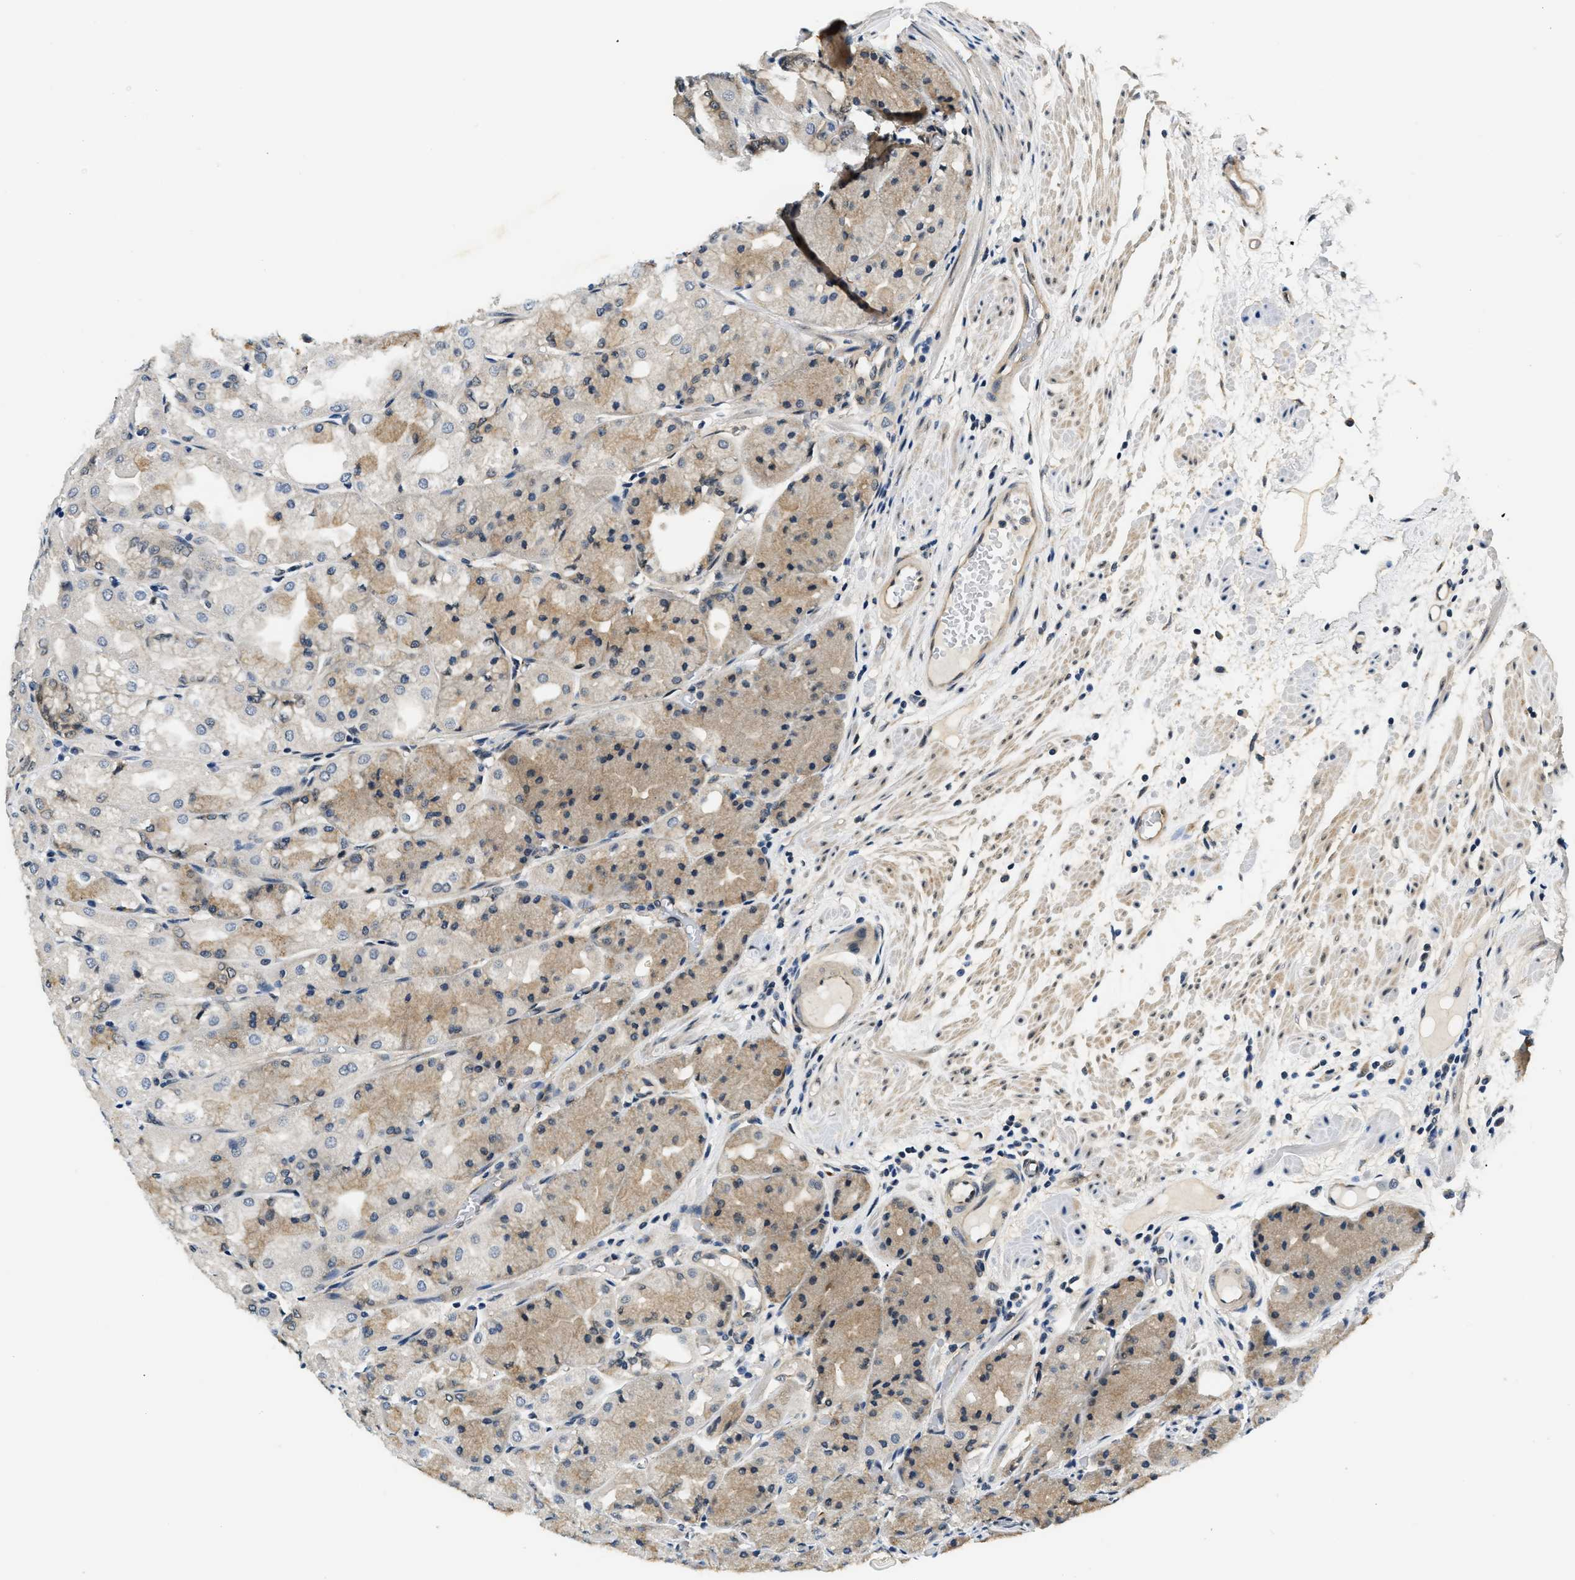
{"staining": {"intensity": "moderate", "quantity": ">75%", "location": "cytoplasmic/membranous"}, "tissue": "stomach", "cell_type": "Glandular cells", "image_type": "normal", "snomed": [{"axis": "morphology", "description": "Normal tissue, NOS"}, {"axis": "topography", "description": "Stomach, upper"}], "caption": "Brown immunohistochemical staining in benign human stomach demonstrates moderate cytoplasmic/membranous positivity in about >75% of glandular cells. (DAB = brown stain, brightfield microscopy at high magnification).", "gene": "SMAD4", "patient": {"sex": "male", "age": 72}}